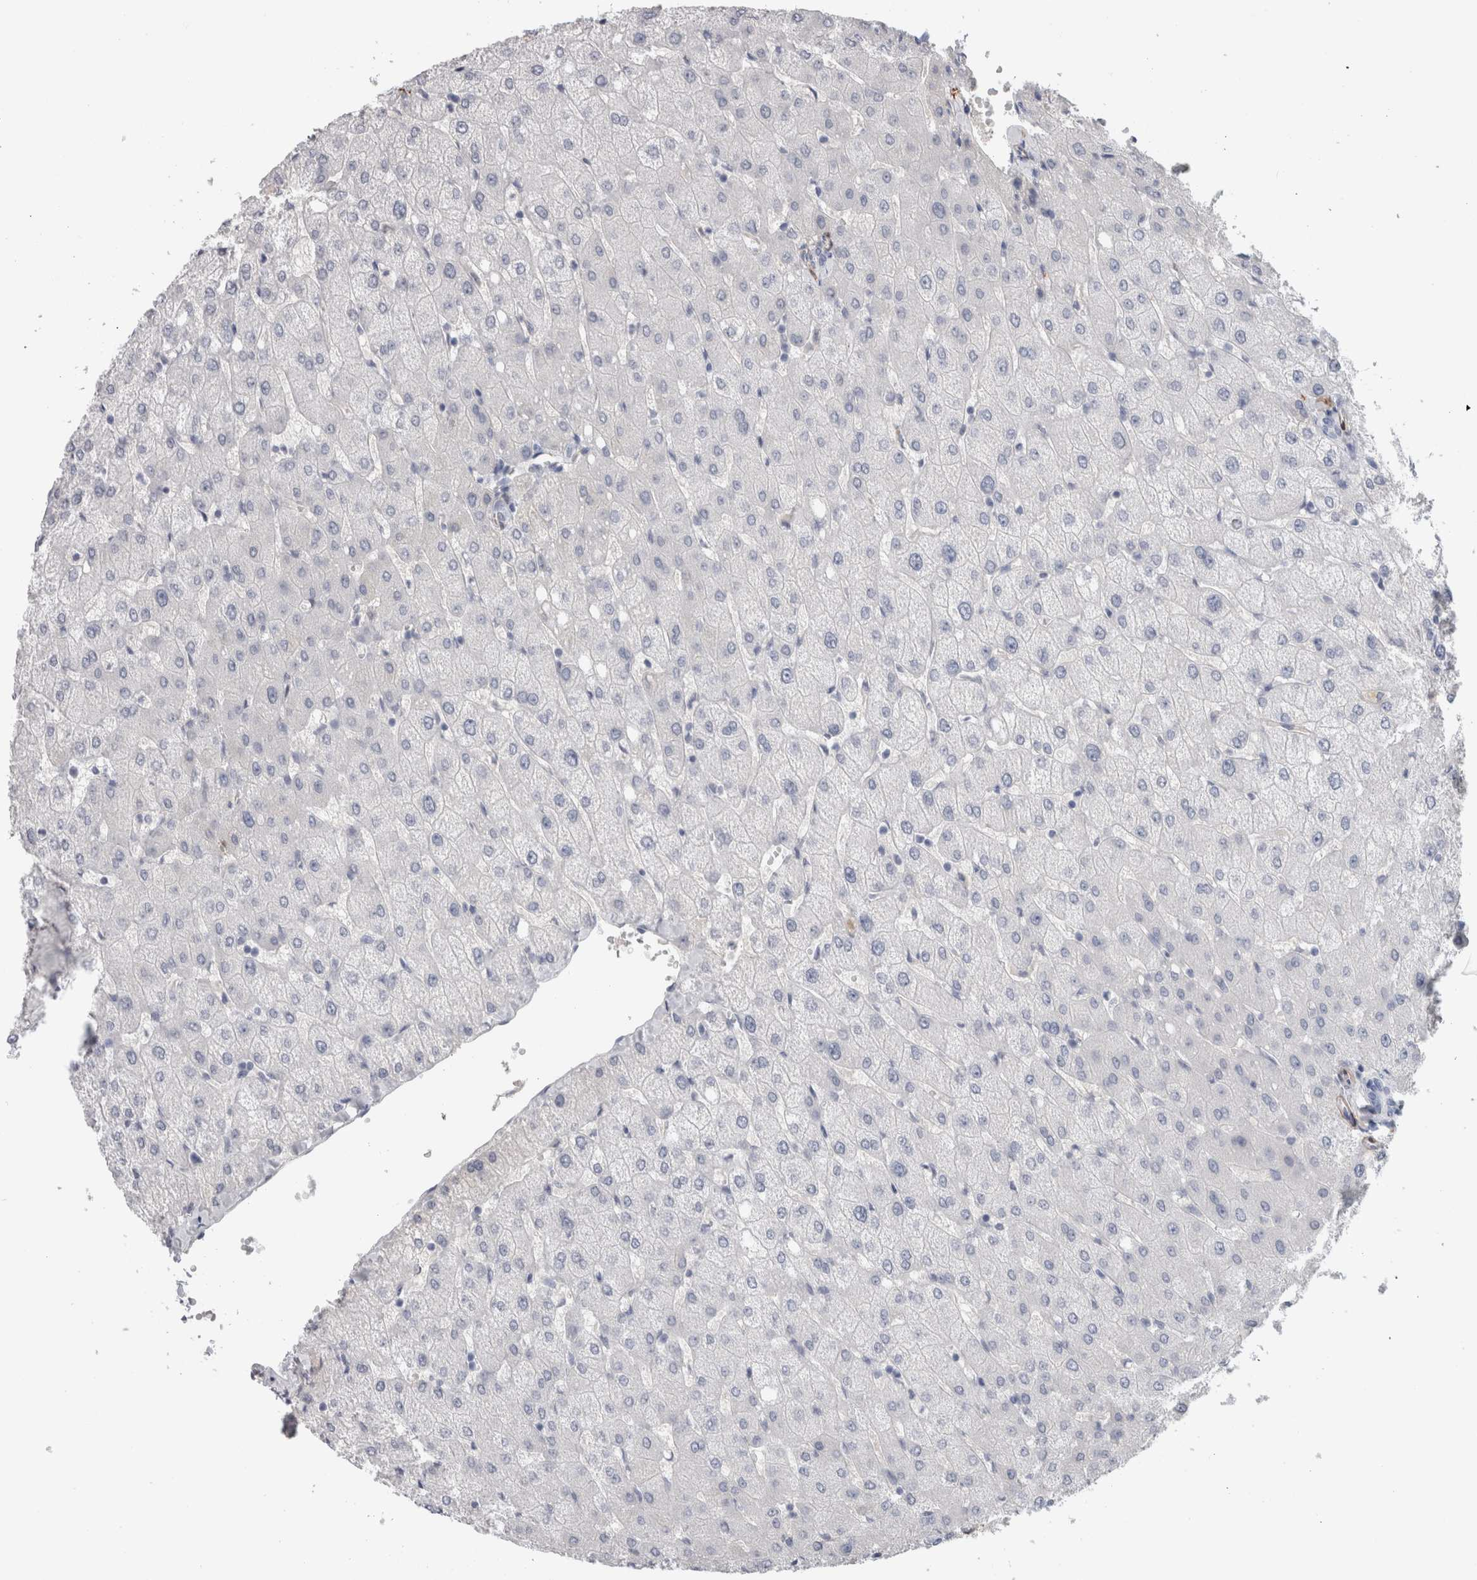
{"staining": {"intensity": "negative", "quantity": "none", "location": "none"}, "tissue": "liver", "cell_type": "Cholangiocytes", "image_type": "normal", "snomed": [{"axis": "morphology", "description": "Normal tissue, NOS"}, {"axis": "topography", "description": "Liver"}], "caption": "A high-resolution image shows immunohistochemistry (IHC) staining of benign liver, which shows no significant expression in cholangiocytes. (DAB immunohistochemistry (IHC) visualized using brightfield microscopy, high magnification).", "gene": "FABP4", "patient": {"sex": "female", "age": 54}}